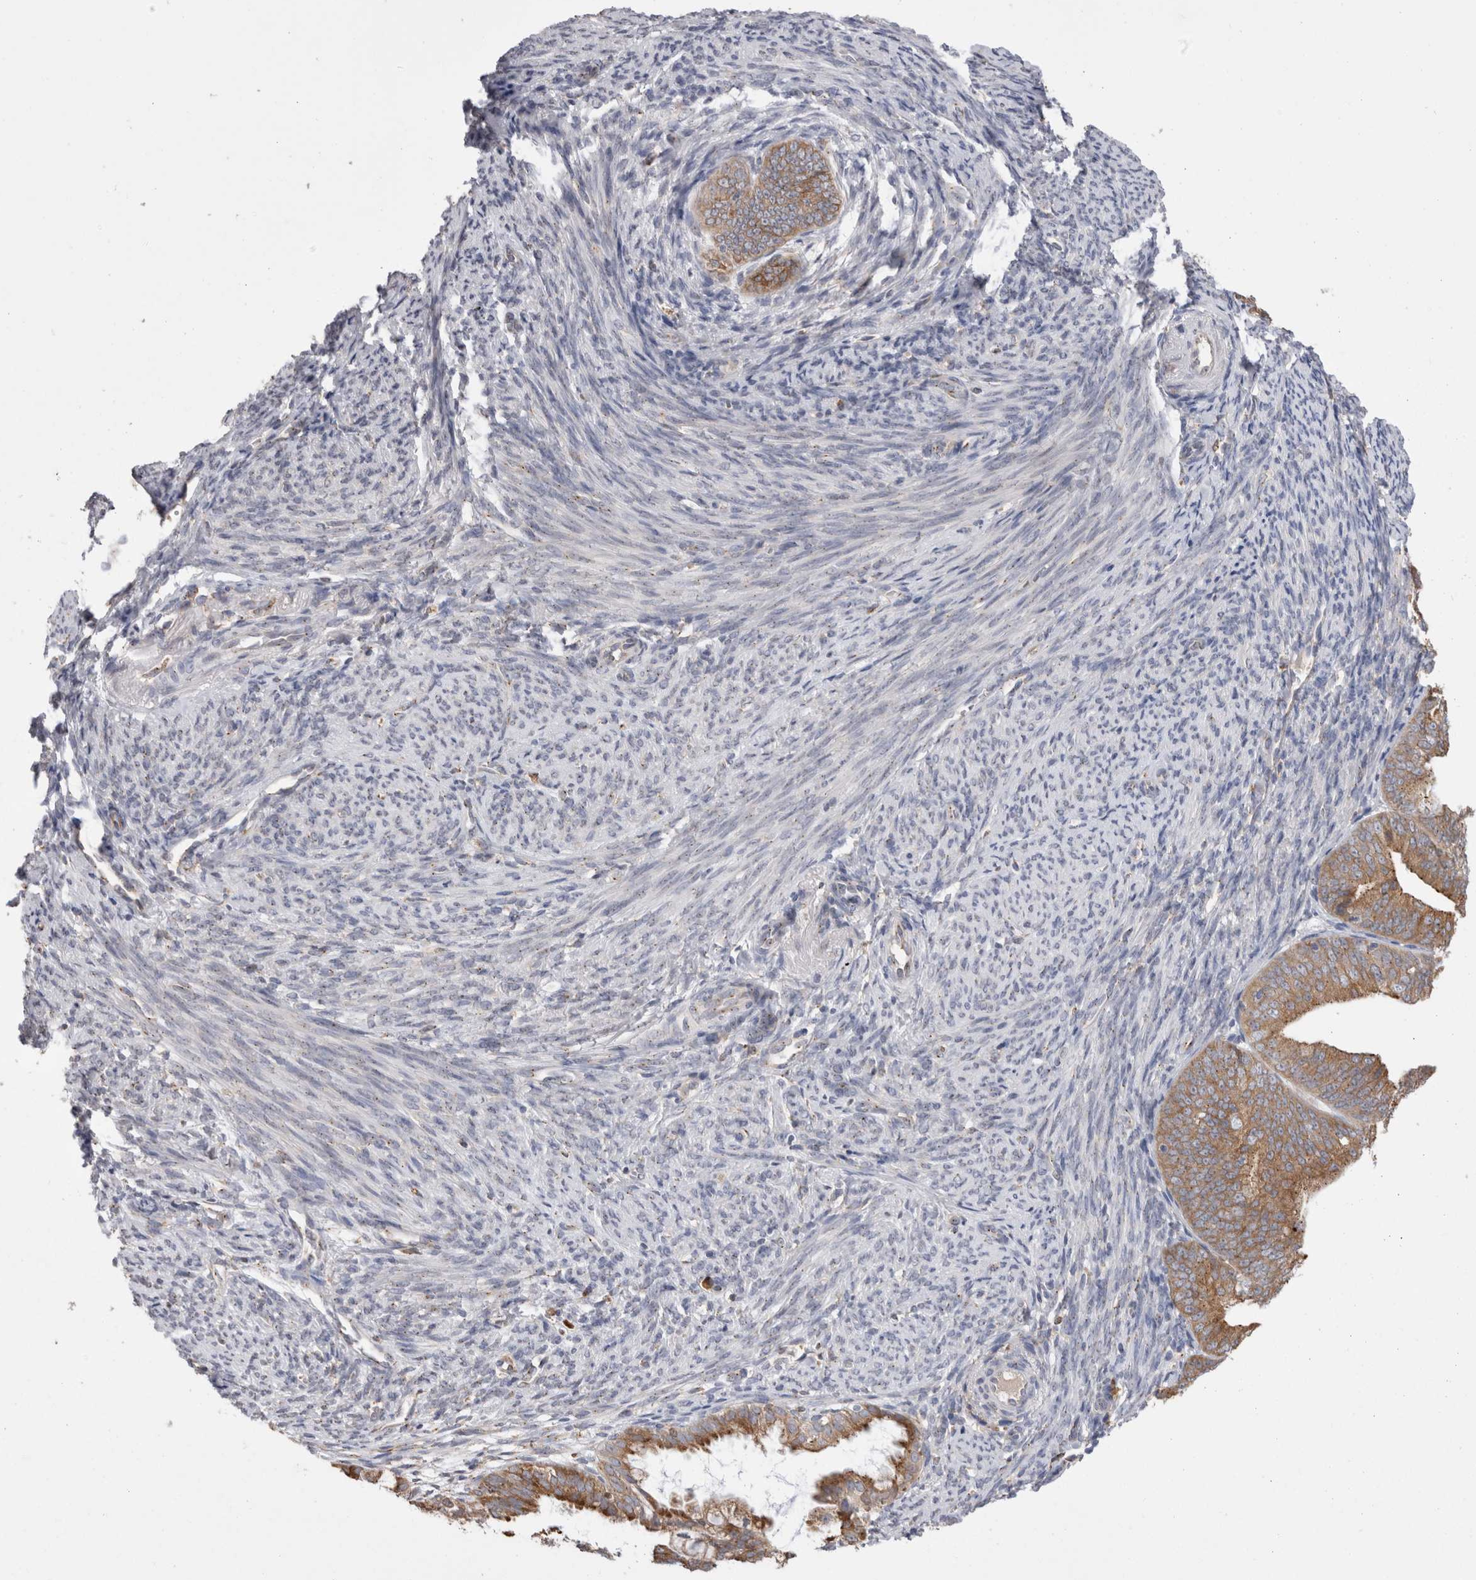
{"staining": {"intensity": "moderate", "quantity": ">75%", "location": "cytoplasmic/membranous"}, "tissue": "endometrial cancer", "cell_type": "Tumor cells", "image_type": "cancer", "snomed": [{"axis": "morphology", "description": "Adenocarcinoma, NOS"}, {"axis": "topography", "description": "Endometrium"}], "caption": "The histopathology image exhibits a brown stain indicating the presence of a protein in the cytoplasmic/membranous of tumor cells in endometrial cancer (adenocarcinoma).", "gene": "ZNF341", "patient": {"sex": "female", "age": 63}}